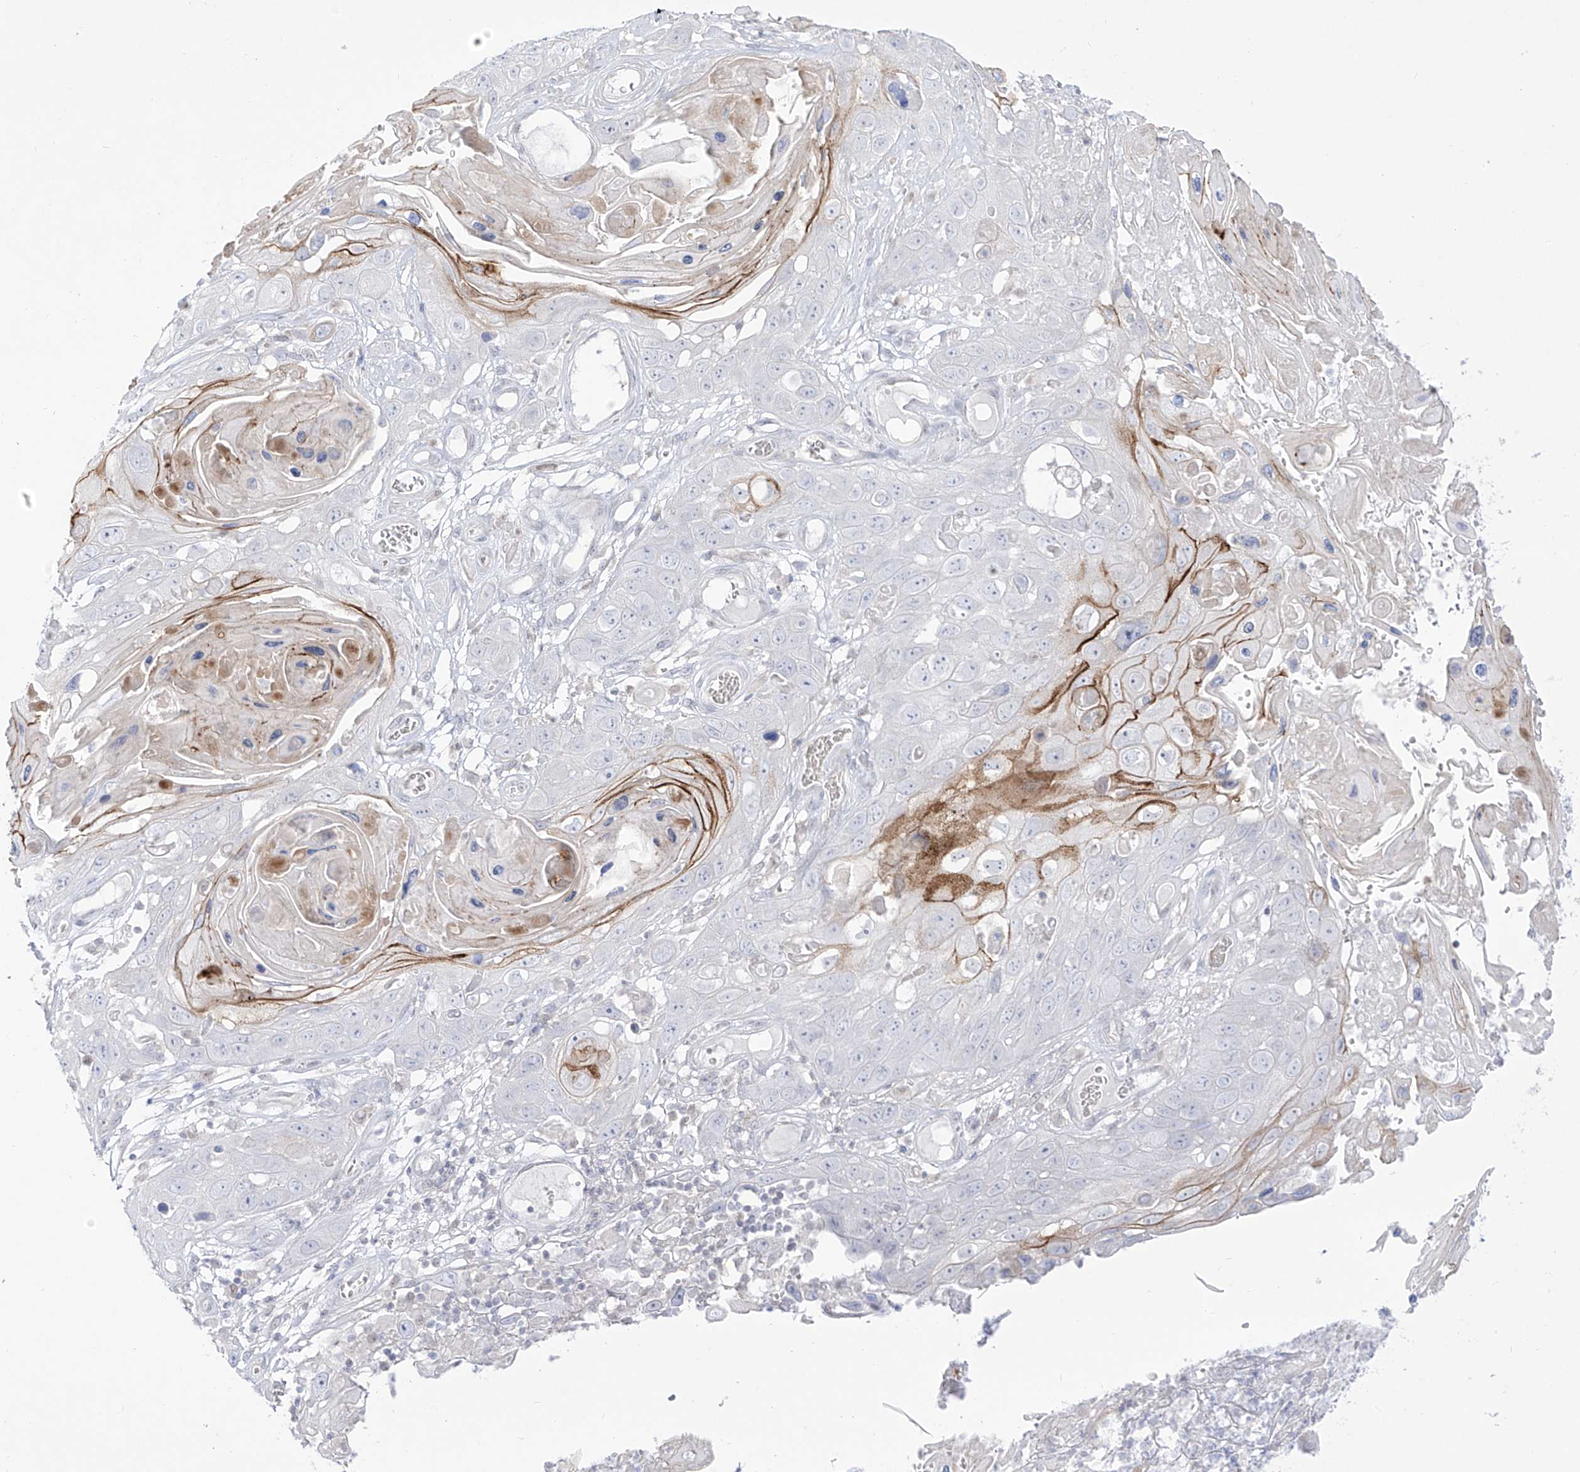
{"staining": {"intensity": "moderate", "quantity": "<25%", "location": "cytoplasmic/membranous"}, "tissue": "skin cancer", "cell_type": "Tumor cells", "image_type": "cancer", "snomed": [{"axis": "morphology", "description": "Squamous cell carcinoma, NOS"}, {"axis": "topography", "description": "Skin"}], "caption": "Immunohistochemical staining of skin squamous cell carcinoma exhibits moderate cytoplasmic/membranous protein positivity in approximately <25% of tumor cells.", "gene": "DMKN", "patient": {"sex": "male", "age": 55}}